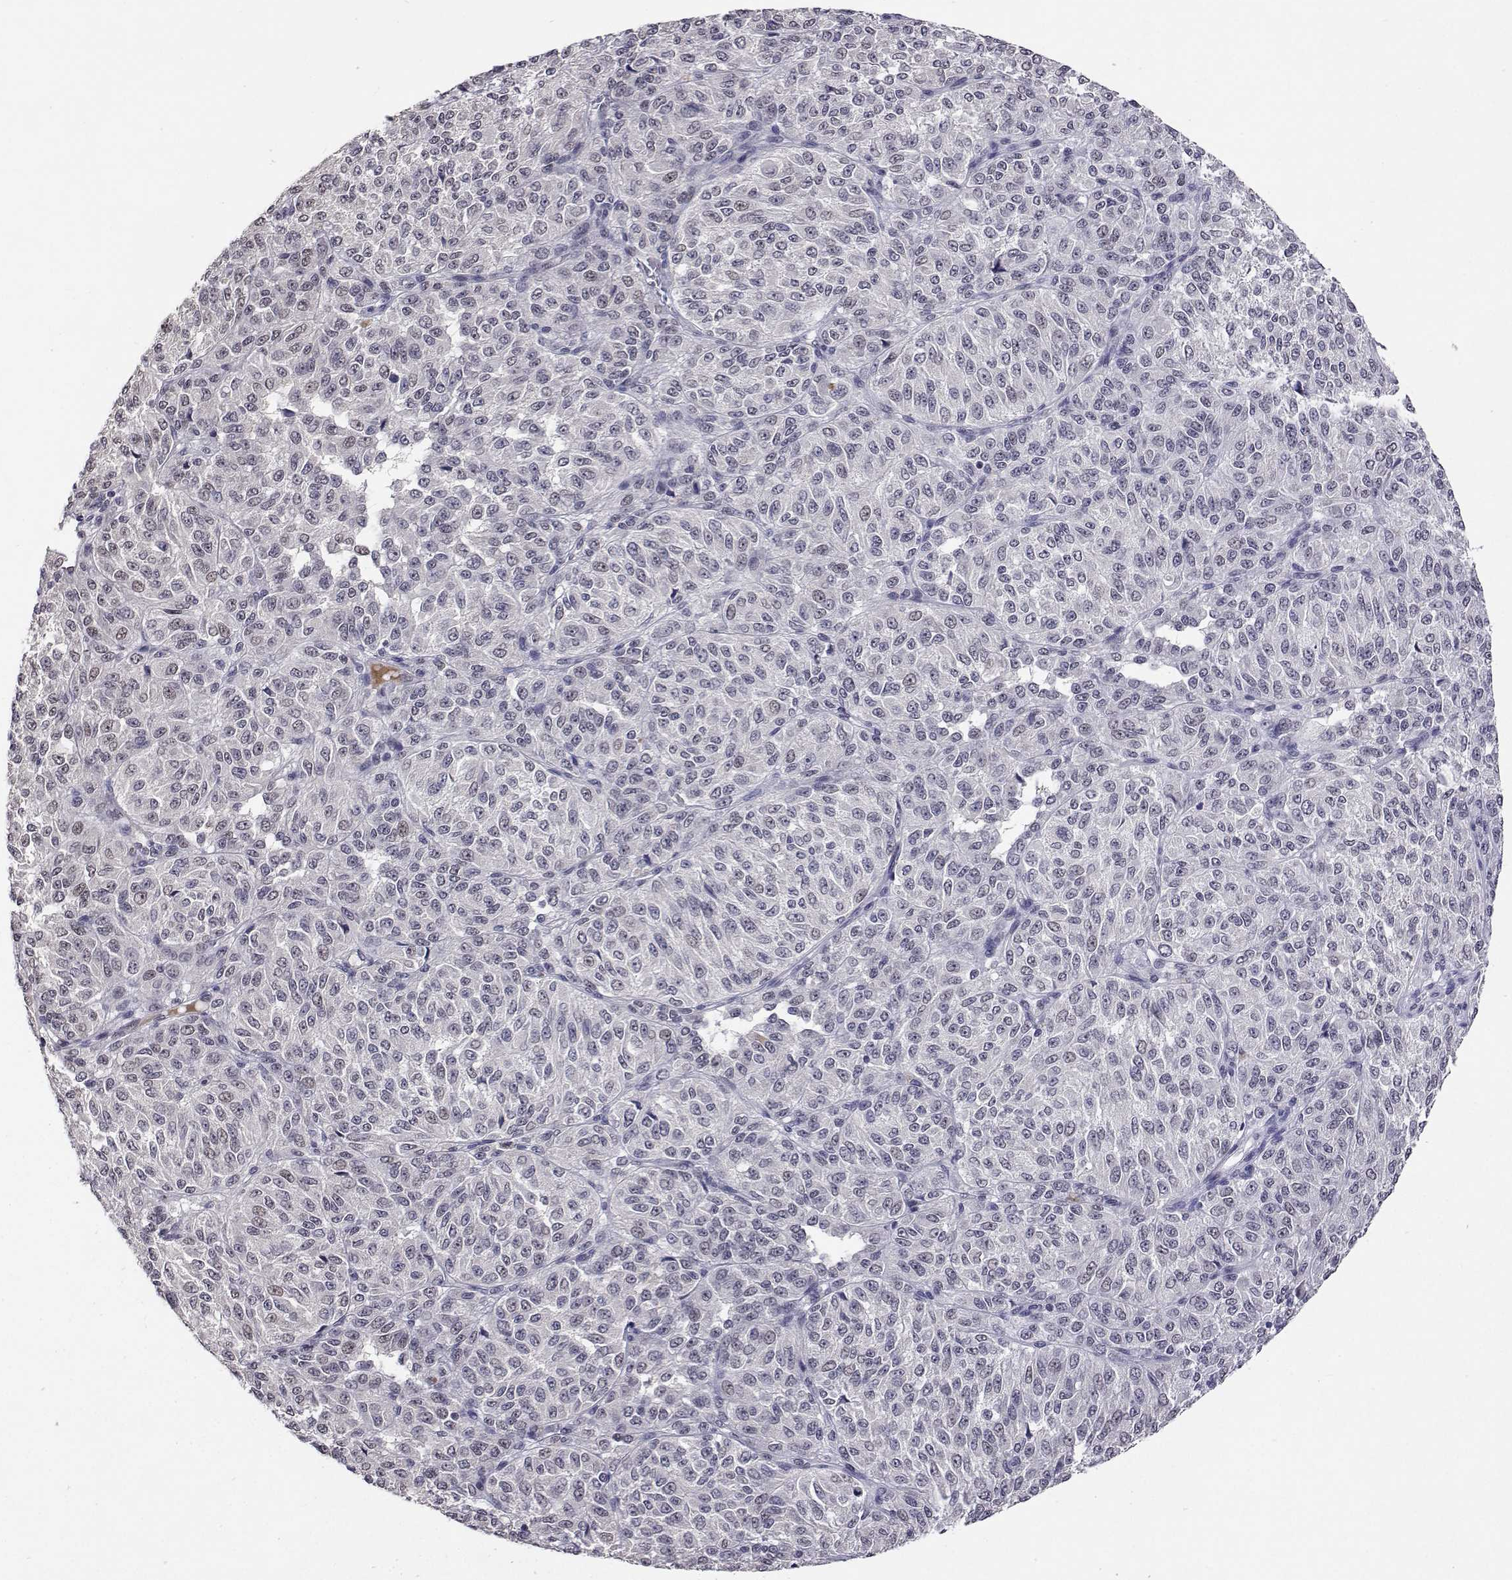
{"staining": {"intensity": "negative", "quantity": "none", "location": "none"}, "tissue": "melanoma", "cell_type": "Tumor cells", "image_type": "cancer", "snomed": [{"axis": "morphology", "description": "Malignant melanoma, Metastatic site"}, {"axis": "topography", "description": "Brain"}], "caption": "The IHC micrograph has no significant staining in tumor cells of malignant melanoma (metastatic site) tissue.", "gene": "HNRNPA0", "patient": {"sex": "female", "age": 56}}